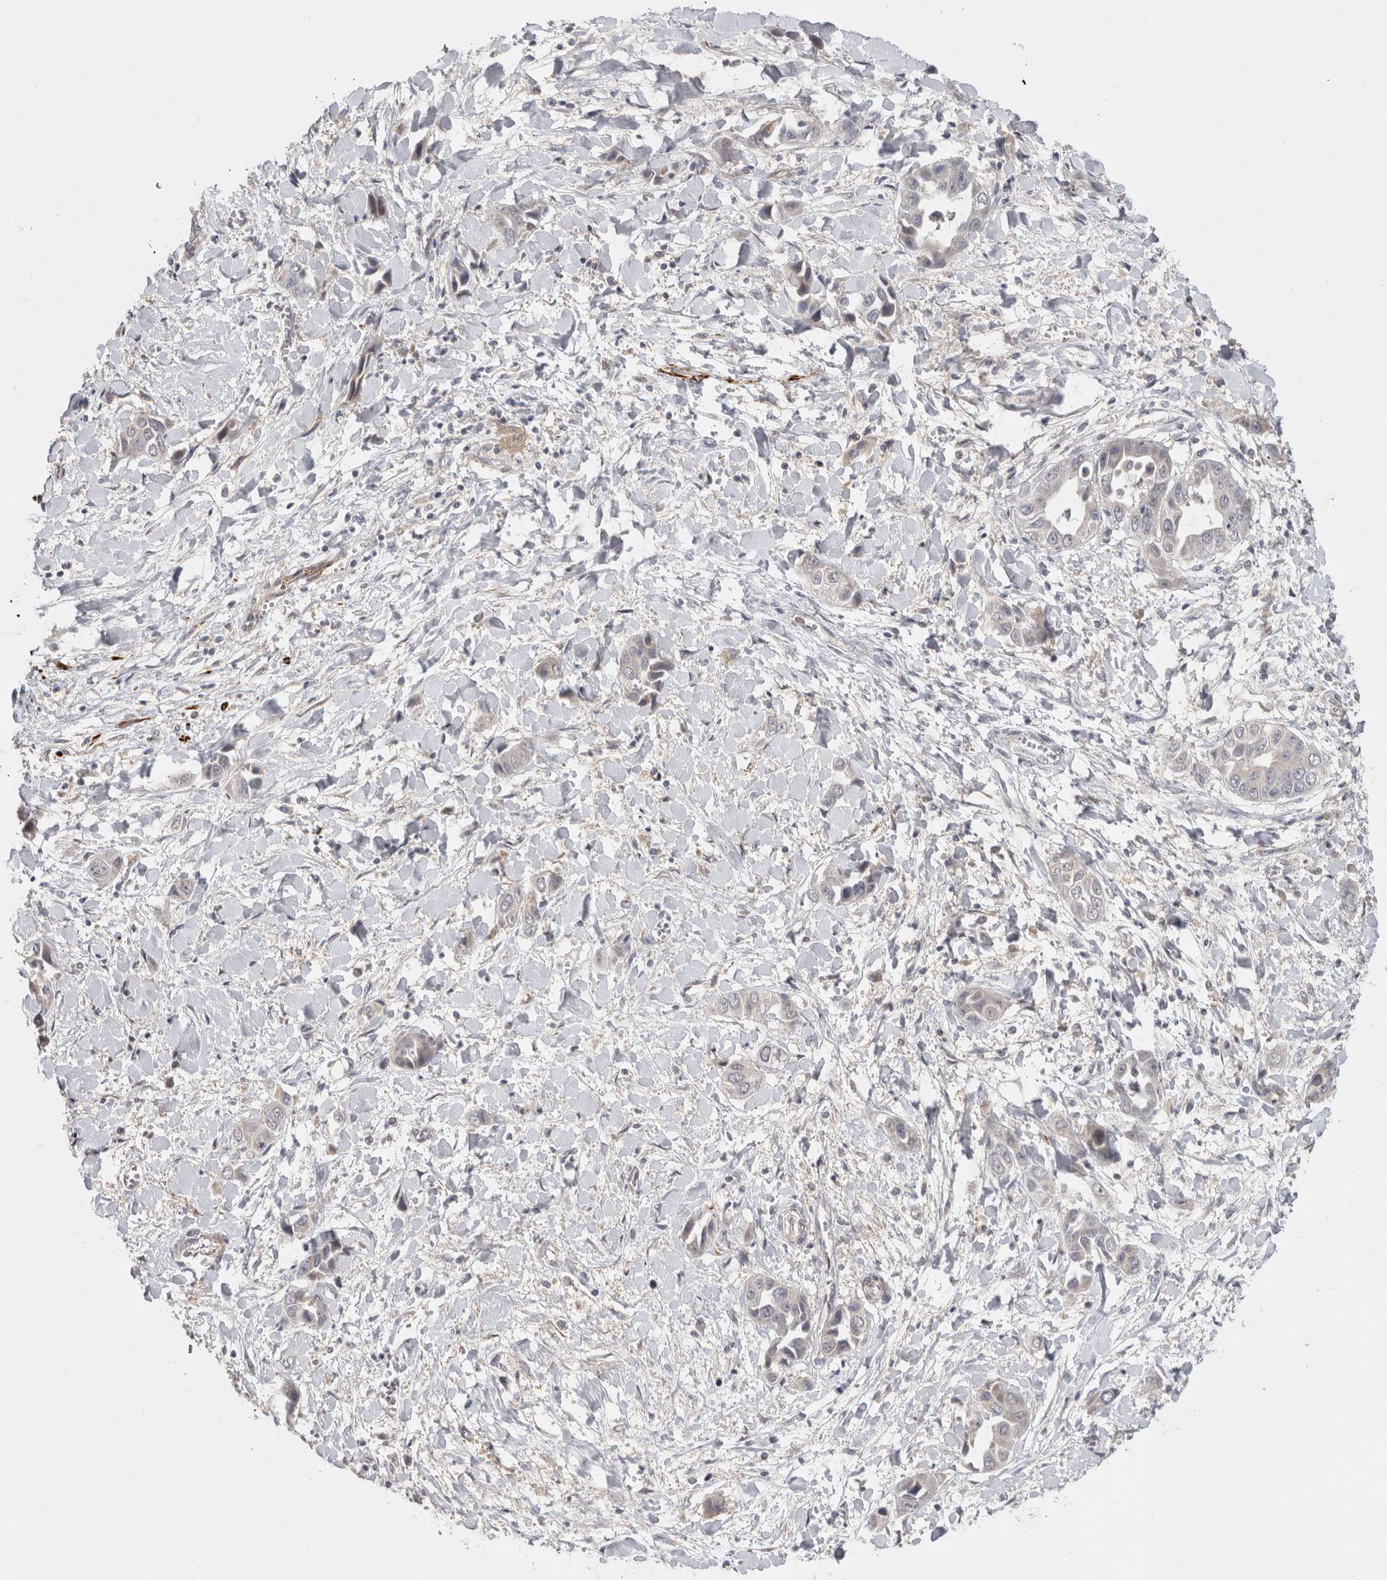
{"staining": {"intensity": "weak", "quantity": "<25%", "location": "cytoplasmic/membranous"}, "tissue": "liver cancer", "cell_type": "Tumor cells", "image_type": "cancer", "snomed": [{"axis": "morphology", "description": "Cholangiocarcinoma"}, {"axis": "topography", "description": "Liver"}], "caption": "Immunohistochemistry (IHC) of liver cancer displays no expression in tumor cells. The staining is performed using DAB (3,3'-diaminobenzidine) brown chromogen with nuclei counter-stained in using hematoxylin.", "gene": "ZNF318", "patient": {"sex": "female", "age": 52}}